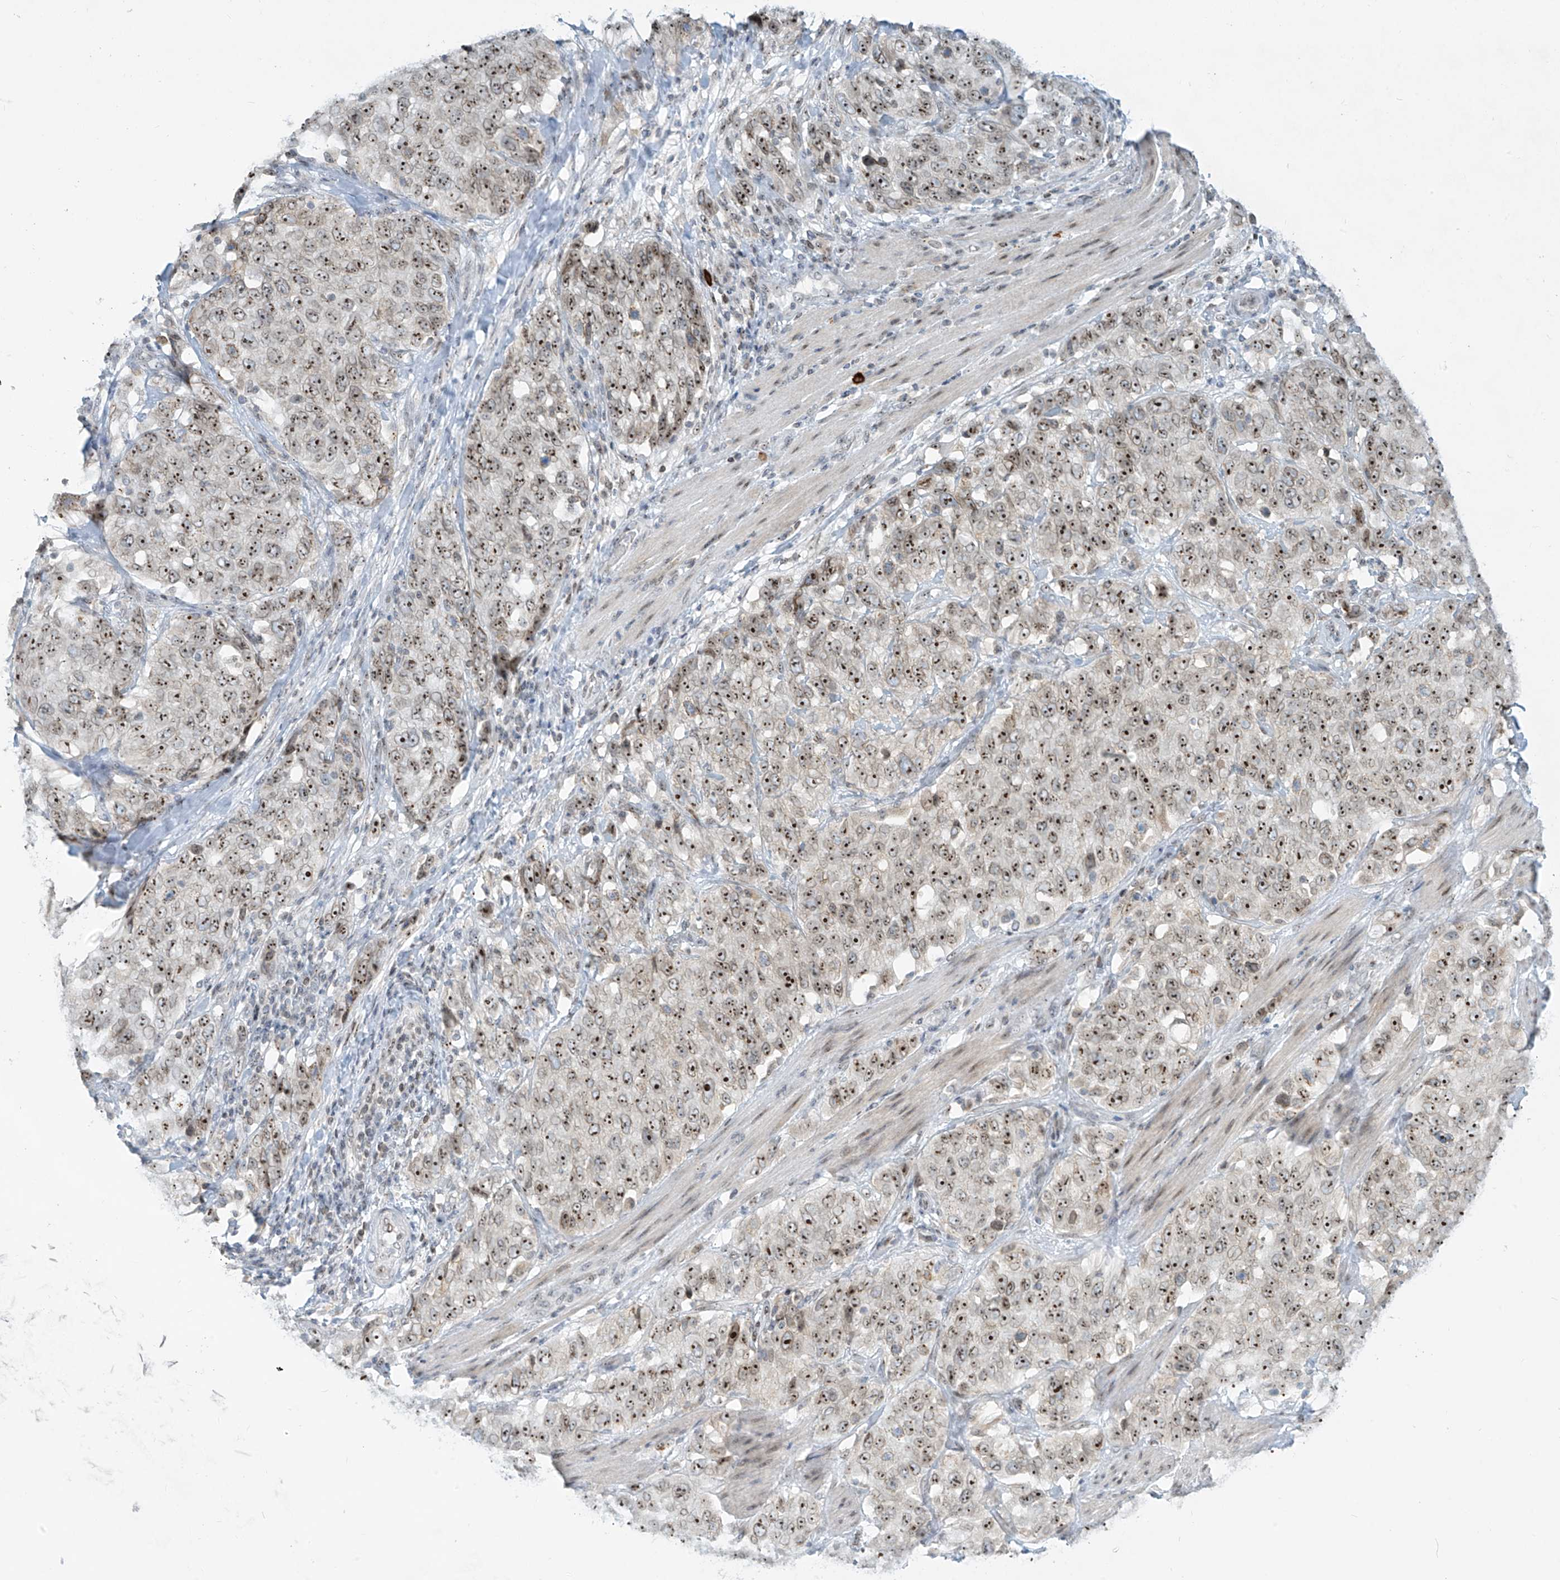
{"staining": {"intensity": "moderate", "quantity": ">75%", "location": "nuclear"}, "tissue": "stomach cancer", "cell_type": "Tumor cells", "image_type": "cancer", "snomed": [{"axis": "morphology", "description": "Adenocarcinoma, NOS"}, {"axis": "topography", "description": "Stomach"}], "caption": "This micrograph demonstrates immunohistochemistry staining of stomach adenocarcinoma, with medium moderate nuclear staining in approximately >75% of tumor cells.", "gene": "SAMD15", "patient": {"sex": "male", "age": 48}}